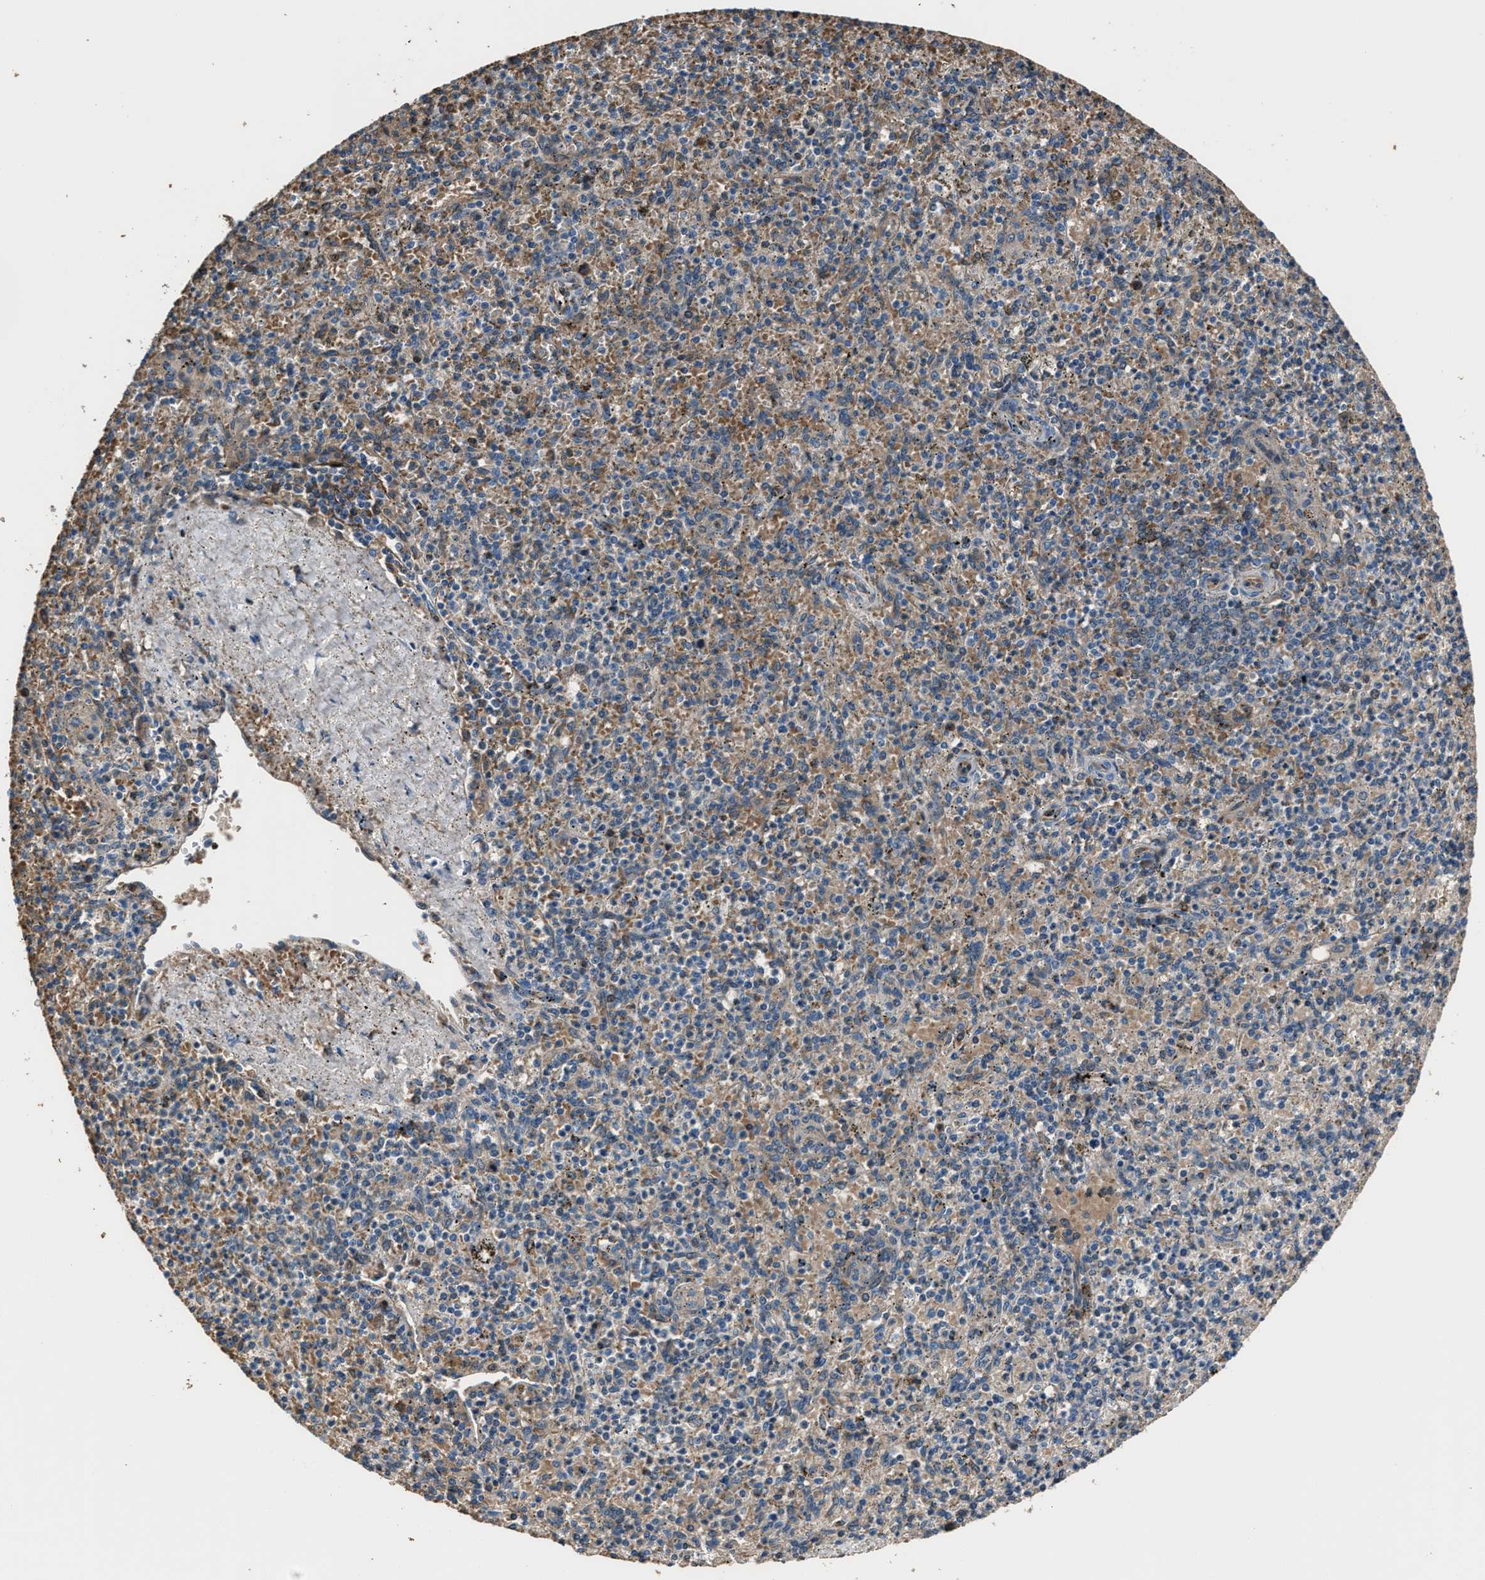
{"staining": {"intensity": "negative", "quantity": "none", "location": "none"}, "tissue": "spleen", "cell_type": "Cells in red pulp", "image_type": "normal", "snomed": [{"axis": "morphology", "description": "Normal tissue, NOS"}, {"axis": "topography", "description": "Spleen"}], "caption": "Immunohistochemistry of unremarkable spleen displays no expression in cells in red pulp. (DAB (3,3'-diaminobenzidine) immunohistochemistry (IHC) with hematoxylin counter stain).", "gene": "PPA1", "patient": {"sex": "male", "age": 72}}